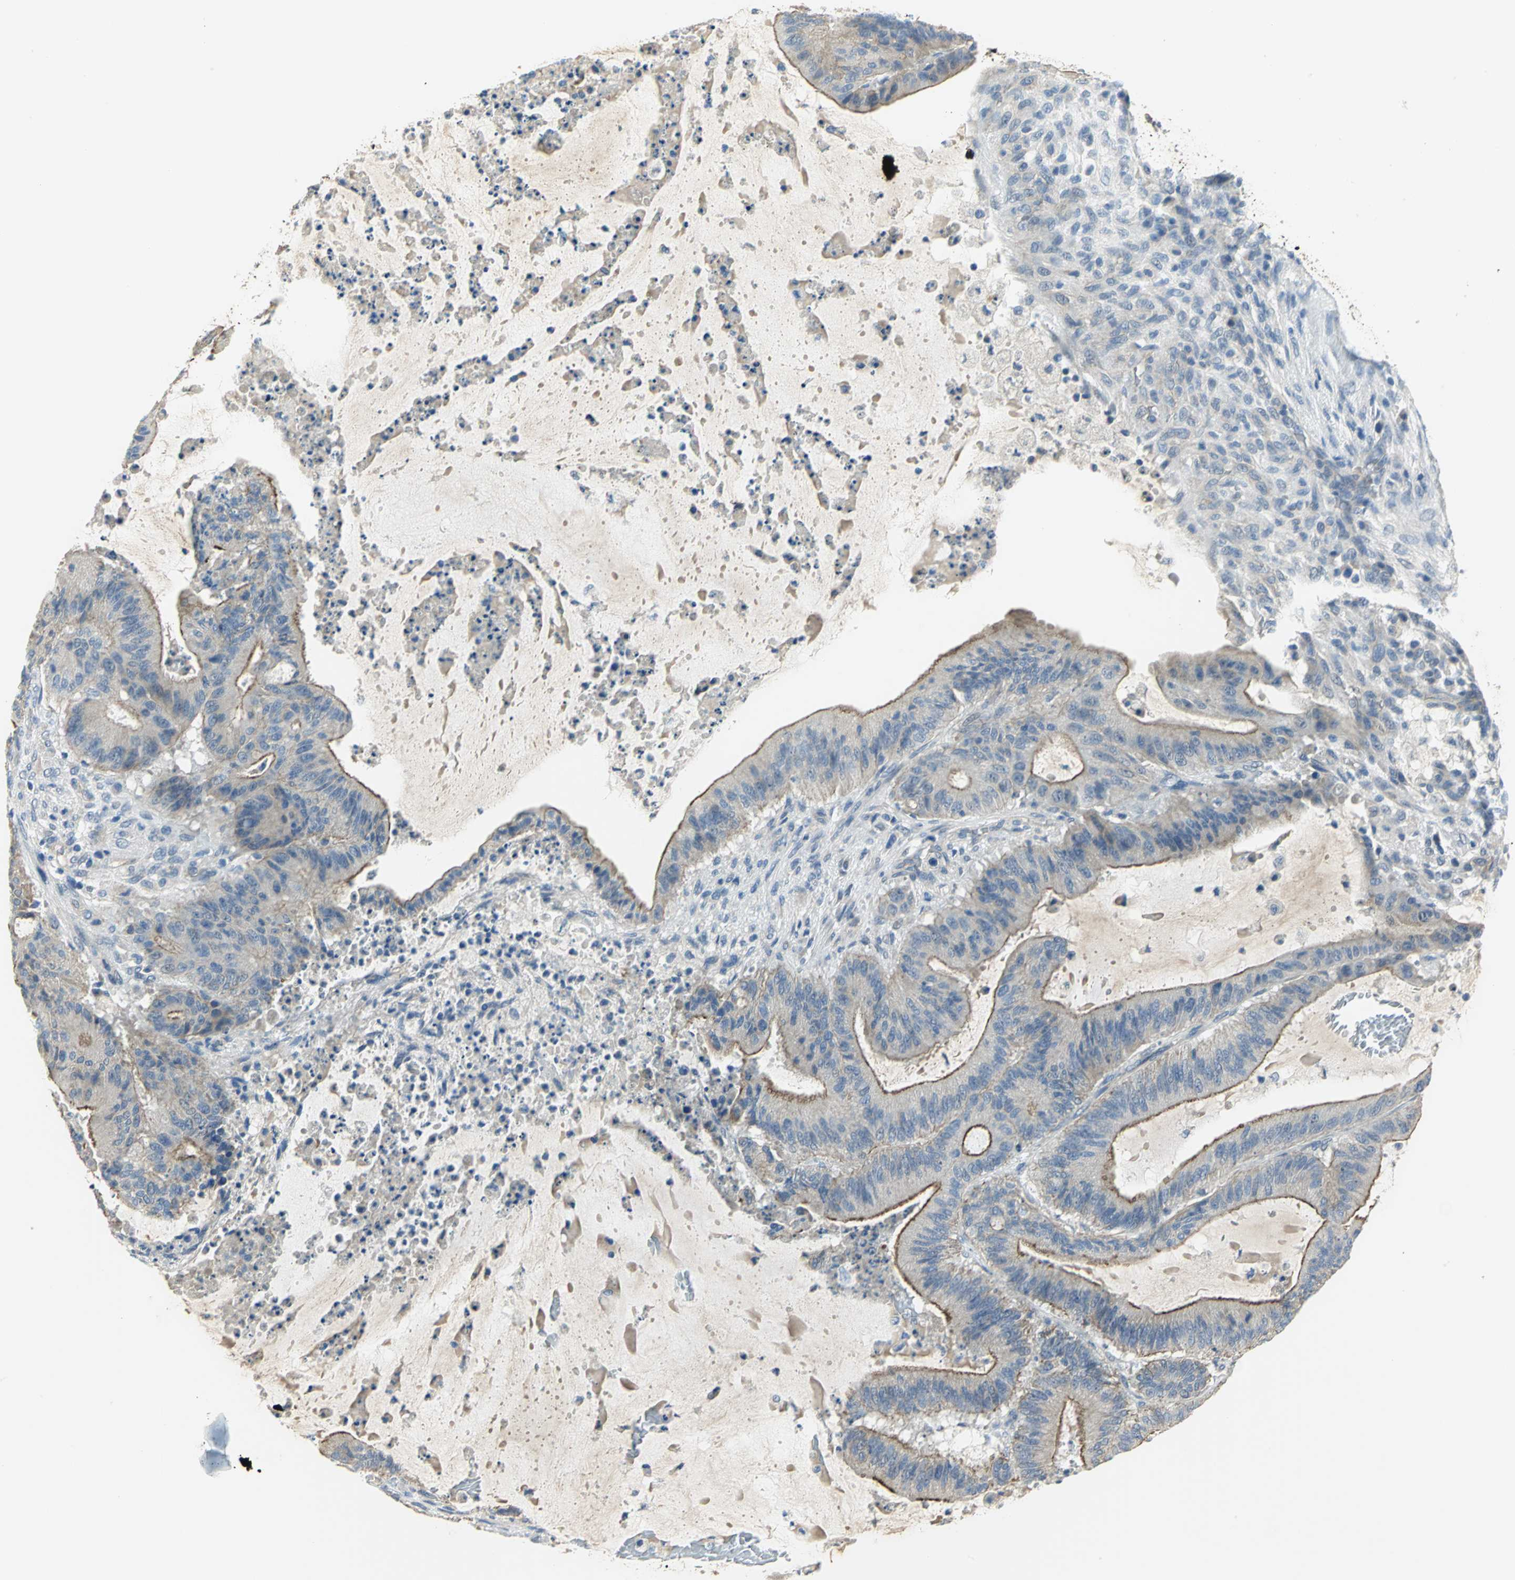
{"staining": {"intensity": "moderate", "quantity": "25%-75%", "location": "cytoplasmic/membranous"}, "tissue": "liver cancer", "cell_type": "Tumor cells", "image_type": "cancer", "snomed": [{"axis": "morphology", "description": "Cholangiocarcinoma"}, {"axis": "topography", "description": "Liver"}], "caption": "Protein expression analysis of liver cancer exhibits moderate cytoplasmic/membranous expression in about 25%-75% of tumor cells. (DAB (3,3'-diaminobenzidine) IHC with brightfield microscopy, high magnification).", "gene": "HTR1F", "patient": {"sex": "female", "age": 73}}